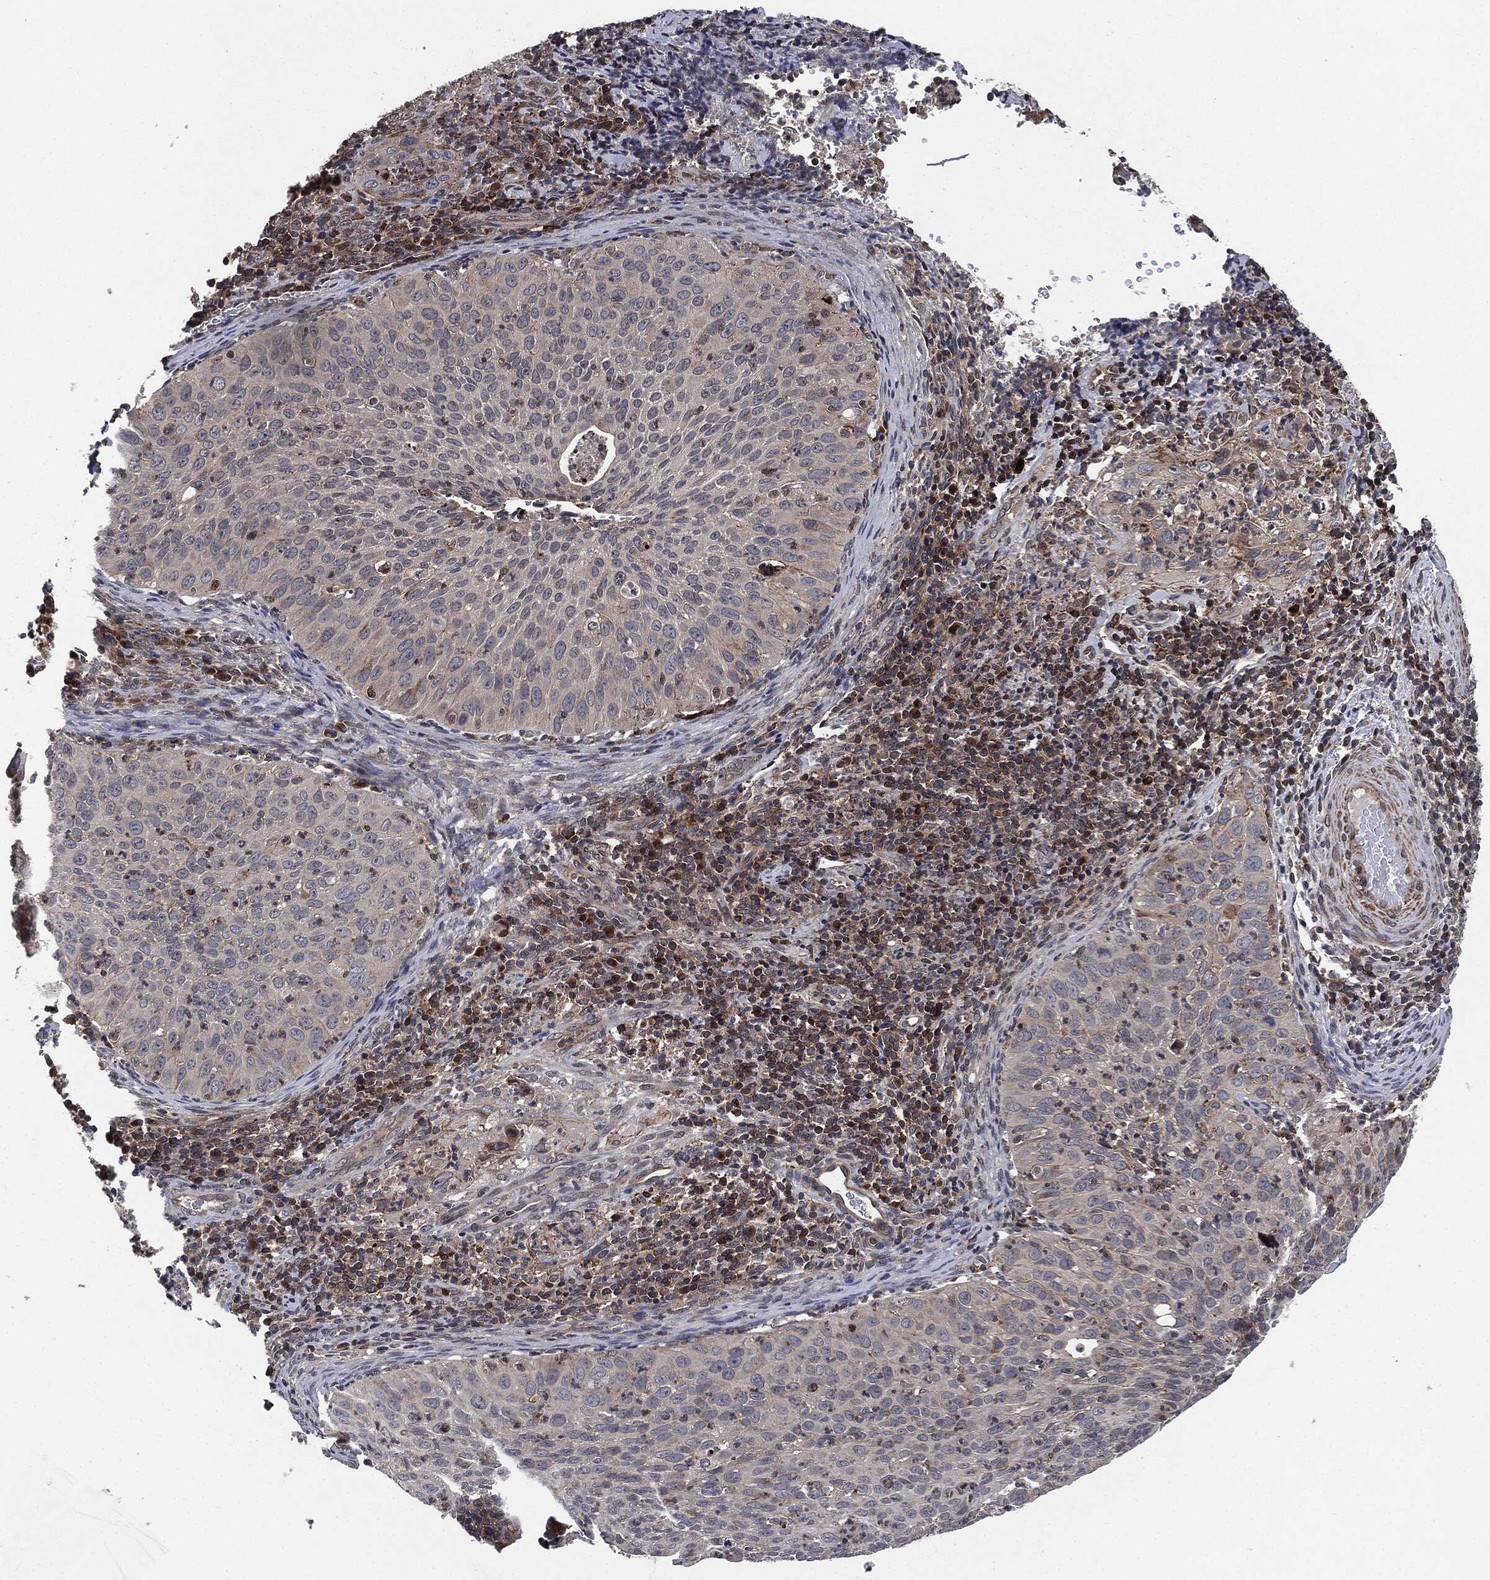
{"staining": {"intensity": "negative", "quantity": "none", "location": "none"}, "tissue": "cervical cancer", "cell_type": "Tumor cells", "image_type": "cancer", "snomed": [{"axis": "morphology", "description": "Squamous cell carcinoma, NOS"}, {"axis": "topography", "description": "Cervix"}], "caption": "Image shows no protein staining in tumor cells of cervical cancer tissue. (Stains: DAB immunohistochemistry with hematoxylin counter stain, Microscopy: brightfield microscopy at high magnification).", "gene": "UBR1", "patient": {"sex": "female", "age": 26}}